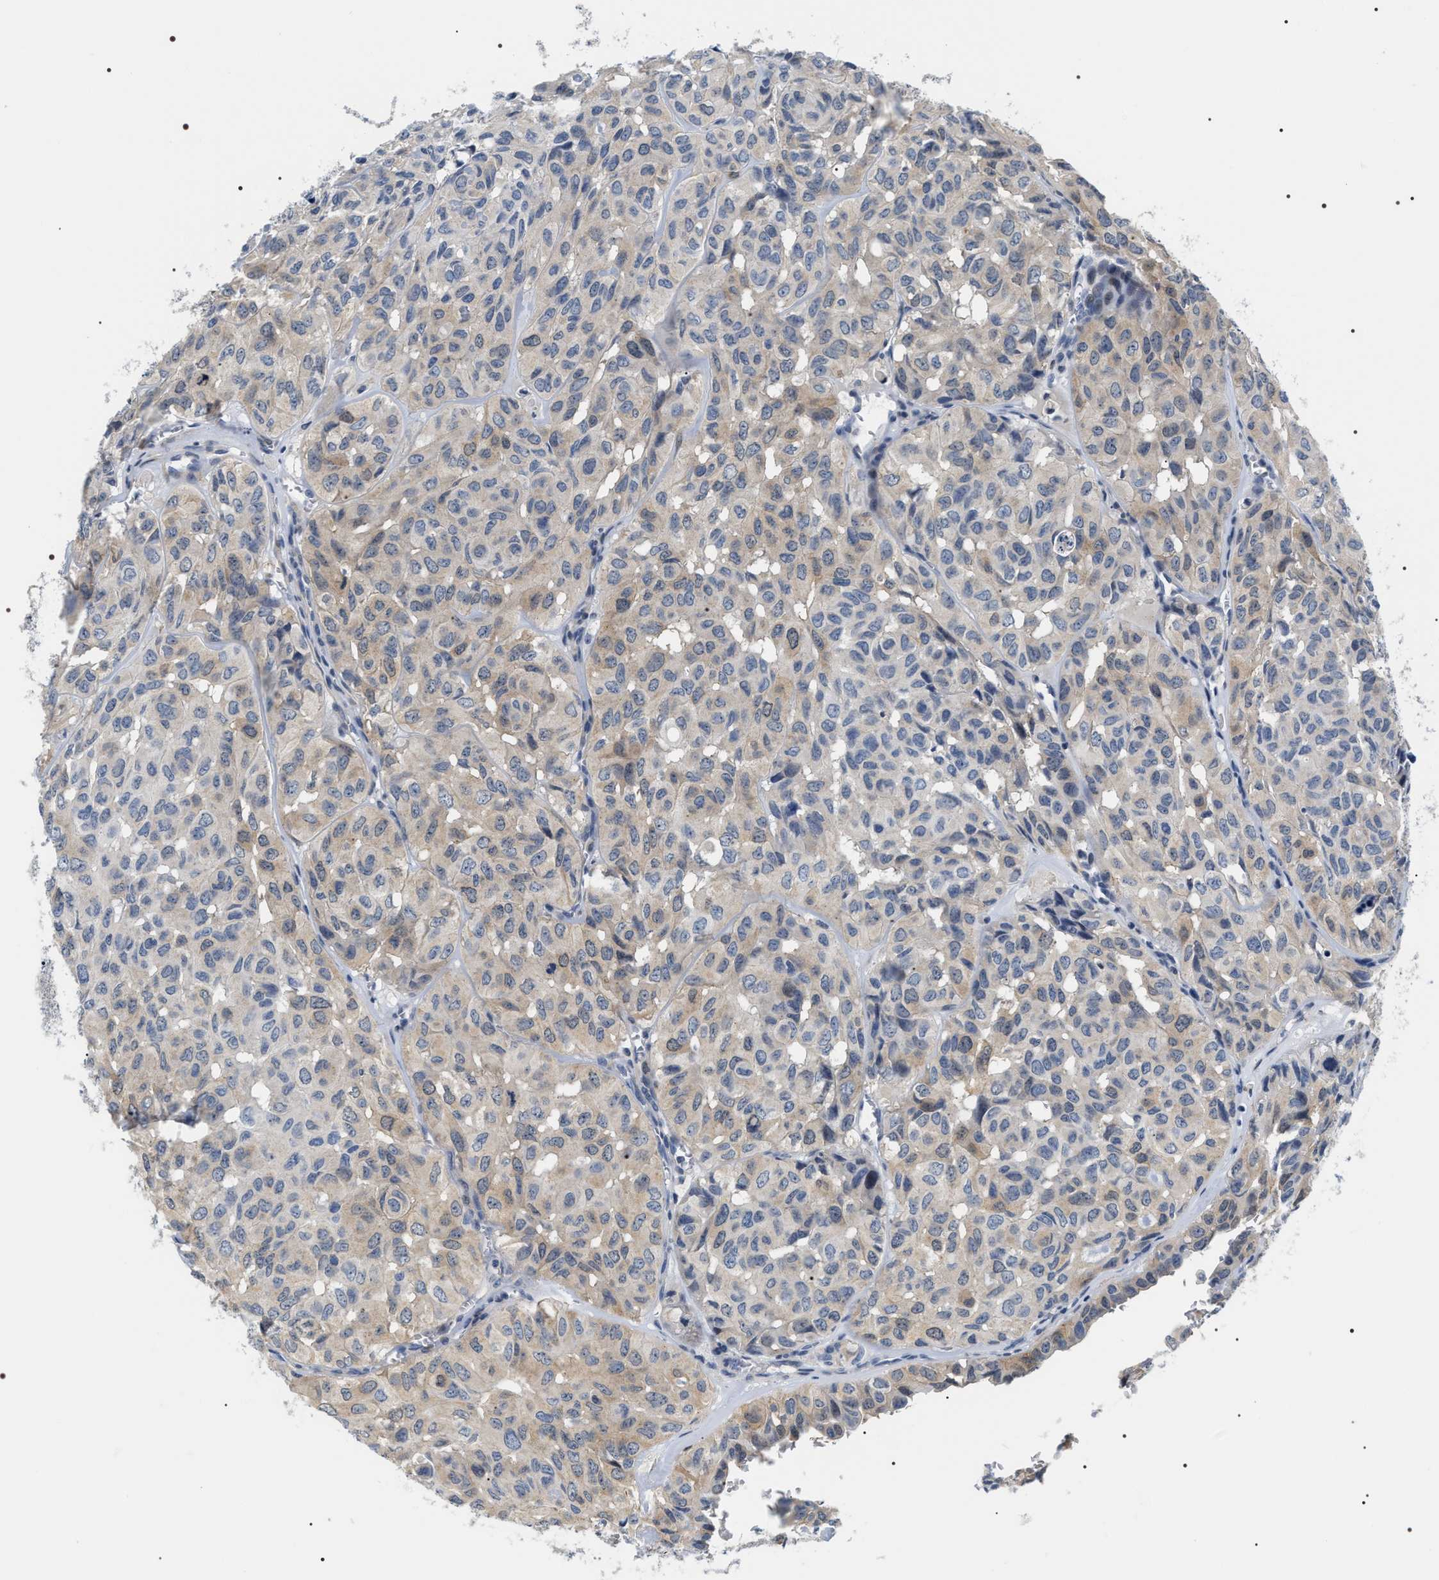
{"staining": {"intensity": "weak", "quantity": "<25%", "location": "cytoplasmic/membranous"}, "tissue": "head and neck cancer", "cell_type": "Tumor cells", "image_type": "cancer", "snomed": [{"axis": "morphology", "description": "Adenocarcinoma, NOS"}, {"axis": "topography", "description": "Salivary gland, NOS"}, {"axis": "topography", "description": "Head-Neck"}], "caption": "High power microscopy photomicrograph of an immunohistochemistry (IHC) micrograph of head and neck adenocarcinoma, revealing no significant expression in tumor cells. (DAB immunohistochemistry visualized using brightfield microscopy, high magnification).", "gene": "BAG2", "patient": {"sex": "female", "age": 76}}